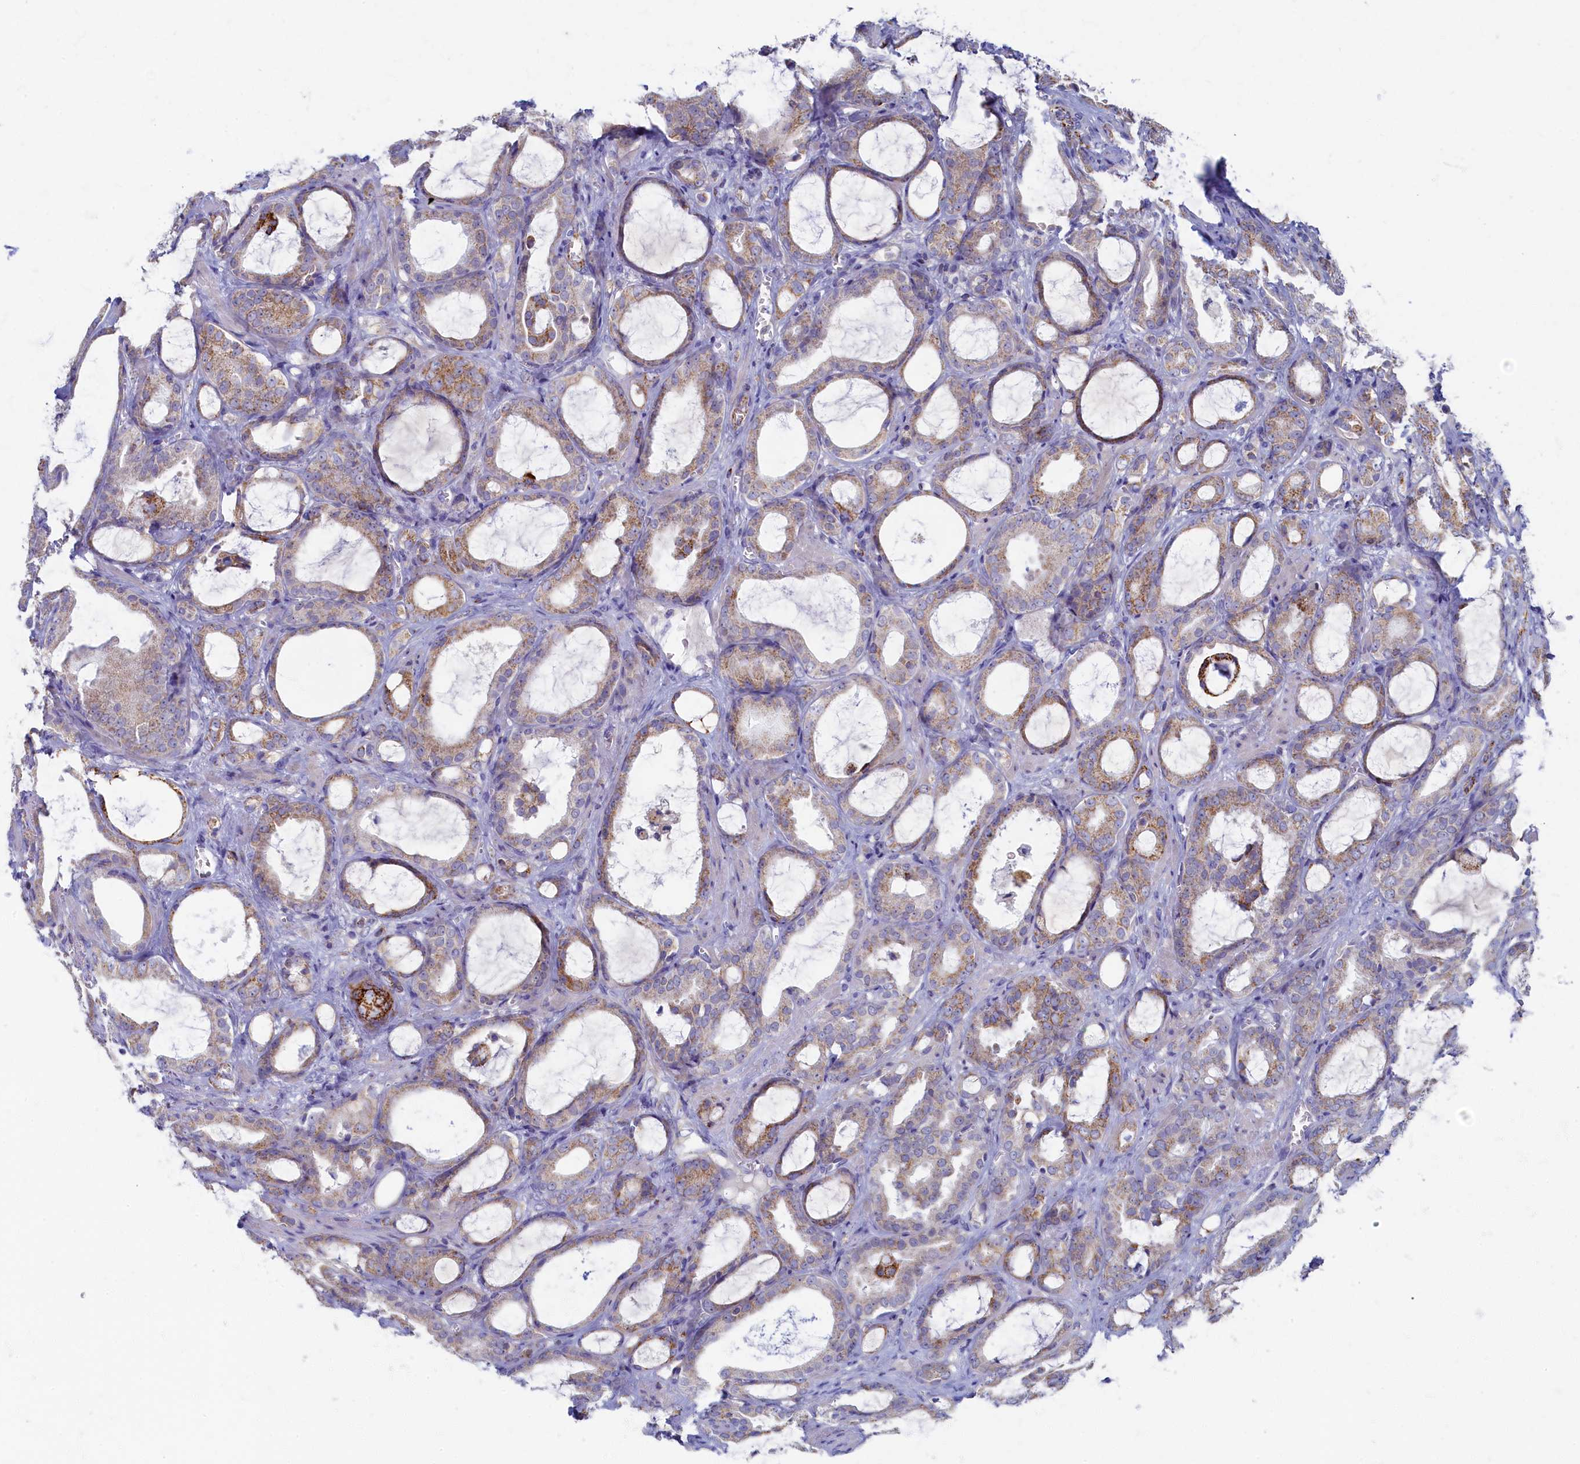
{"staining": {"intensity": "moderate", "quantity": ">75%", "location": "cytoplasmic/membranous"}, "tissue": "prostate cancer", "cell_type": "Tumor cells", "image_type": "cancer", "snomed": [{"axis": "morphology", "description": "Adenocarcinoma, High grade"}, {"axis": "topography", "description": "Prostate"}], "caption": "Prostate cancer tissue exhibits moderate cytoplasmic/membranous staining in about >75% of tumor cells, visualized by immunohistochemistry. (DAB IHC, brown staining for protein, blue staining for nuclei).", "gene": "OCIAD2", "patient": {"sex": "male", "age": 72}}